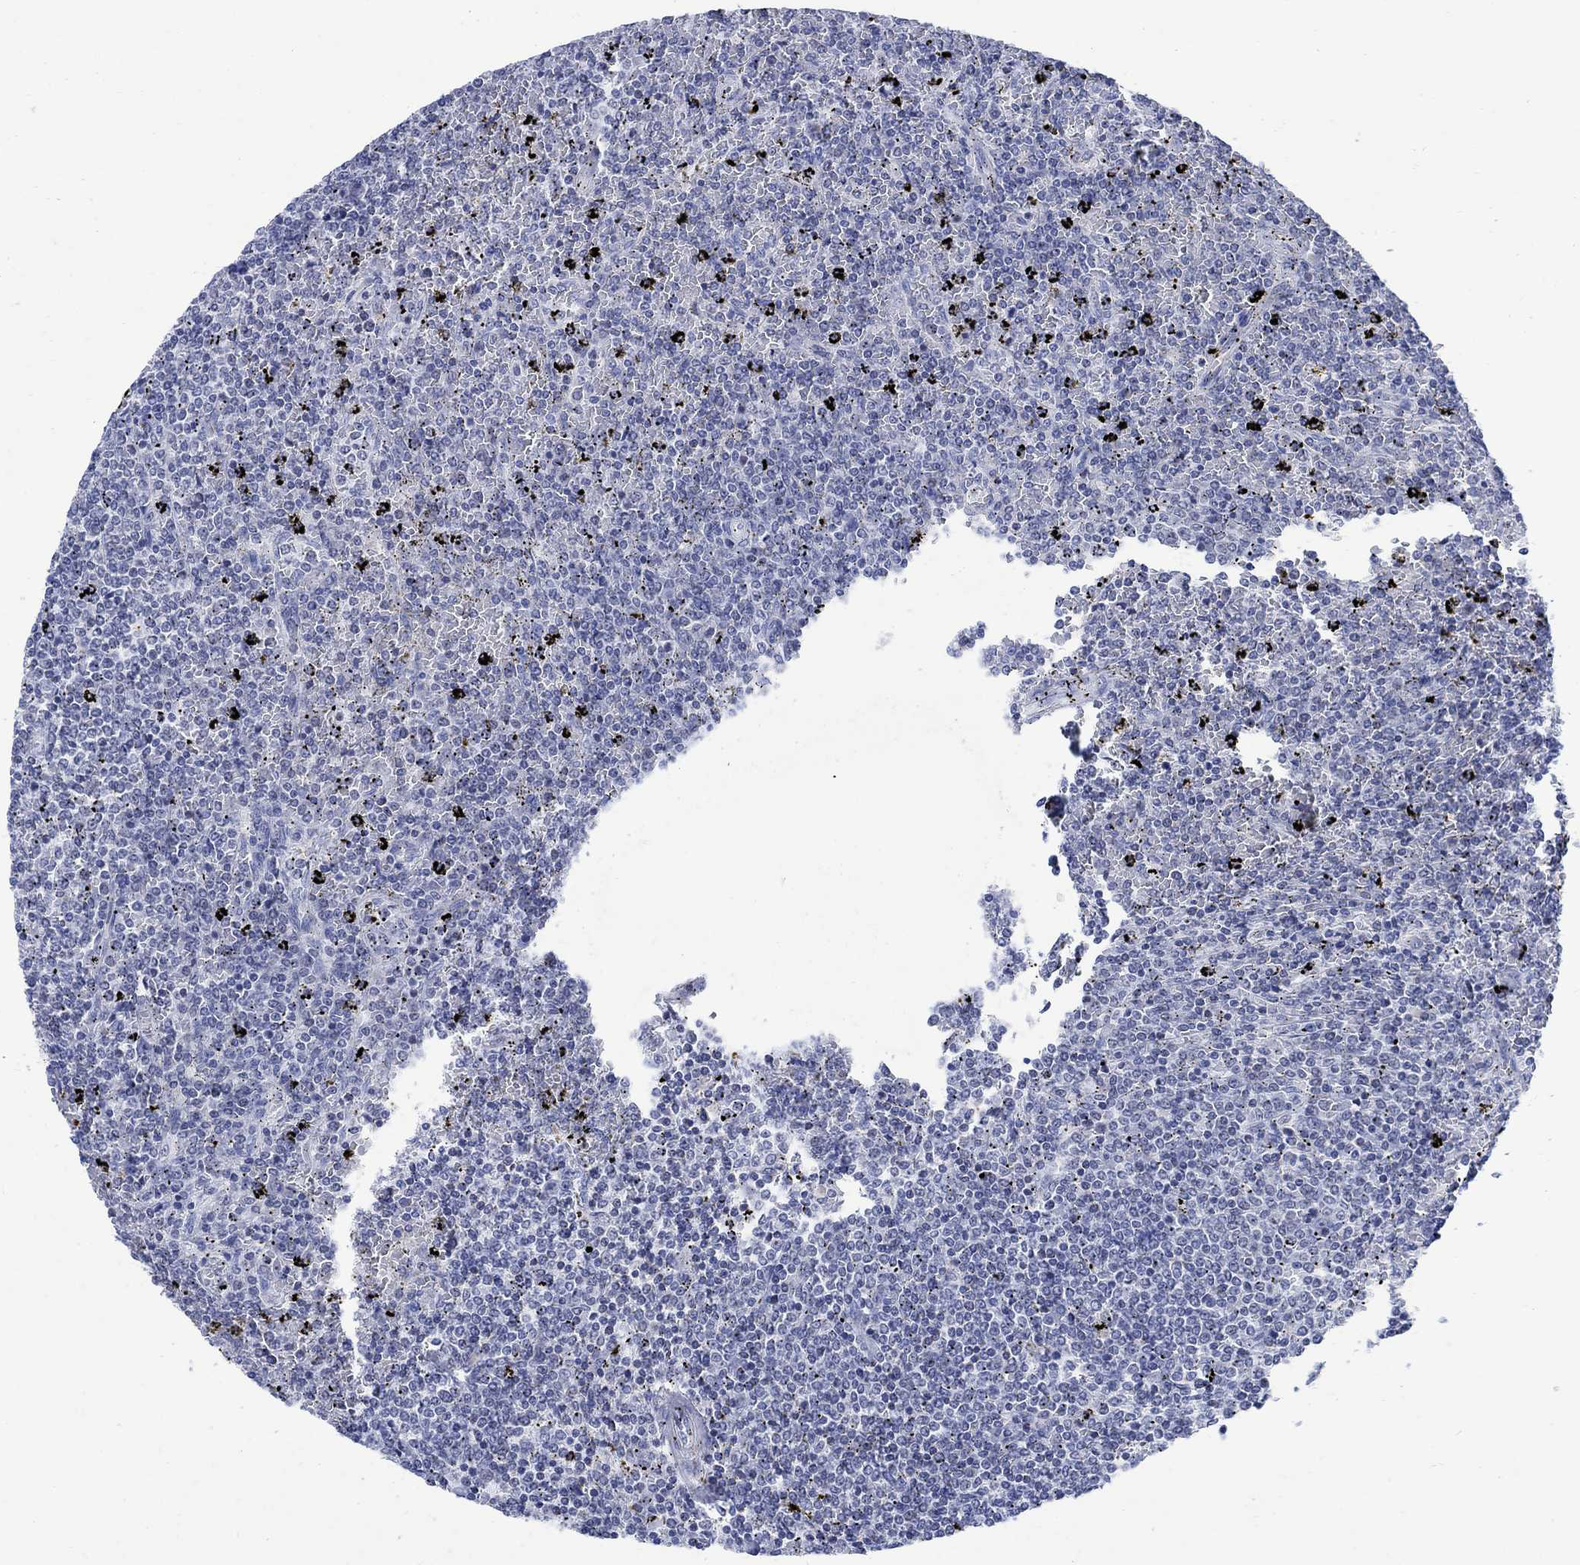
{"staining": {"intensity": "negative", "quantity": "none", "location": "none"}, "tissue": "lymphoma", "cell_type": "Tumor cells", "image_type": "cancer", "snomed": [{"axis": "morphology", "description": "Malignant lymphoma, non-Hodgkin's type, Low grade"}, {"axis": "topography", "description": "Spleen"}], "caption": "IHC photomicrograph of lymphoma stained for a protein (brown), which reveals no positivity in tumor cells.", "gene": "CPLX2", "patient": {"sex": "female", "age": 77}}